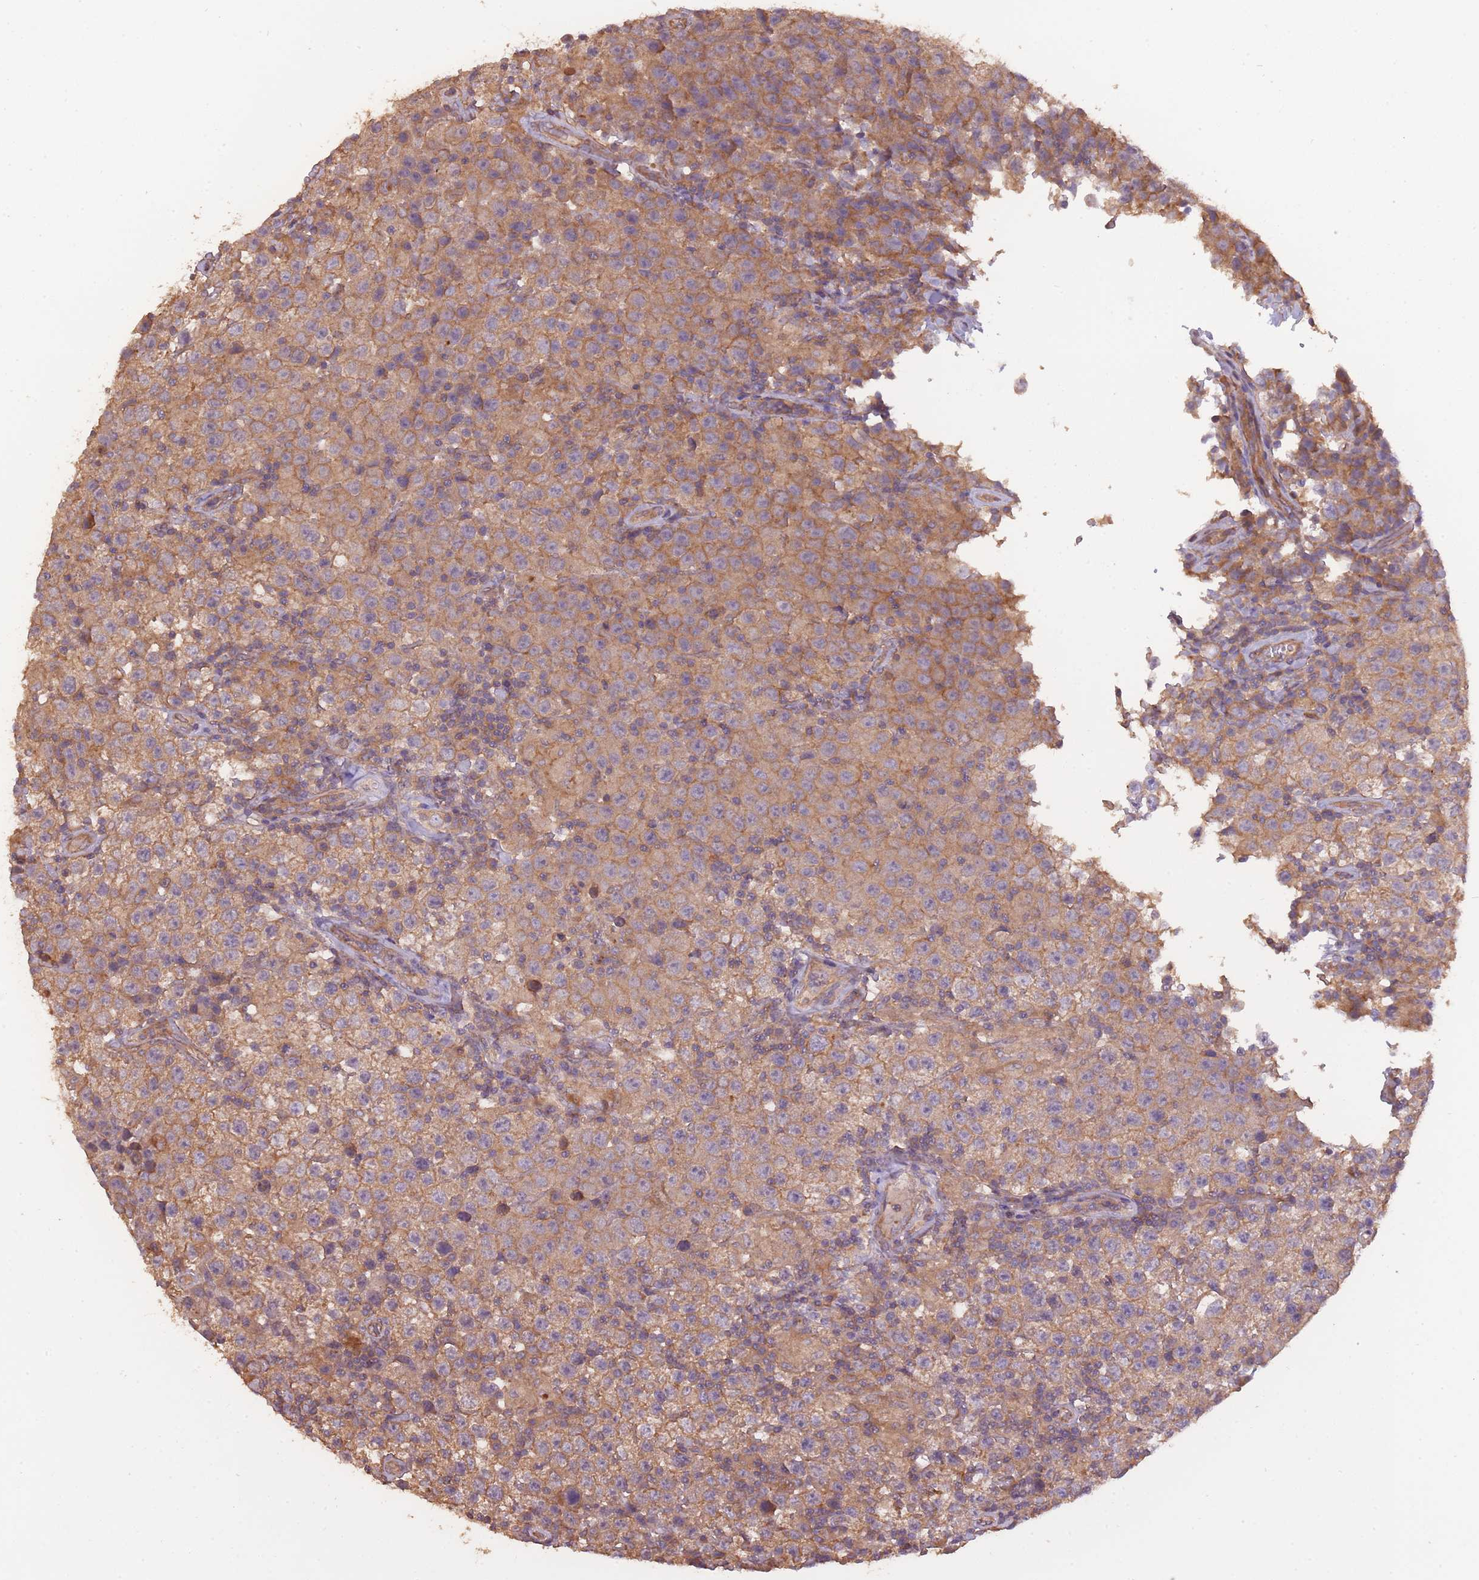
{"staining": {"intensity": "moderate", "quantity": ">75%", "location": "cytoplasmic/membranous"}, "tissue": "testis cancer", "cell_type": "Tumor cells", "image_type": "cancer", "snomed": [{"axis": "morphology", "description": "Seminoma, NOS"}, {"axis": "morphology", "description": "Carcinoma, Embryonal, NOS"}, {"axis": "topography", "description": "Testis"}], "caption": "This is a micrograph of immunohistochemistry staining of testis cancer, which shows moderate staining in the cytoplasmic/membranous of tumor cells.", "gene": "ARMH3", "patient": {"sex": "male", "age": 41}}